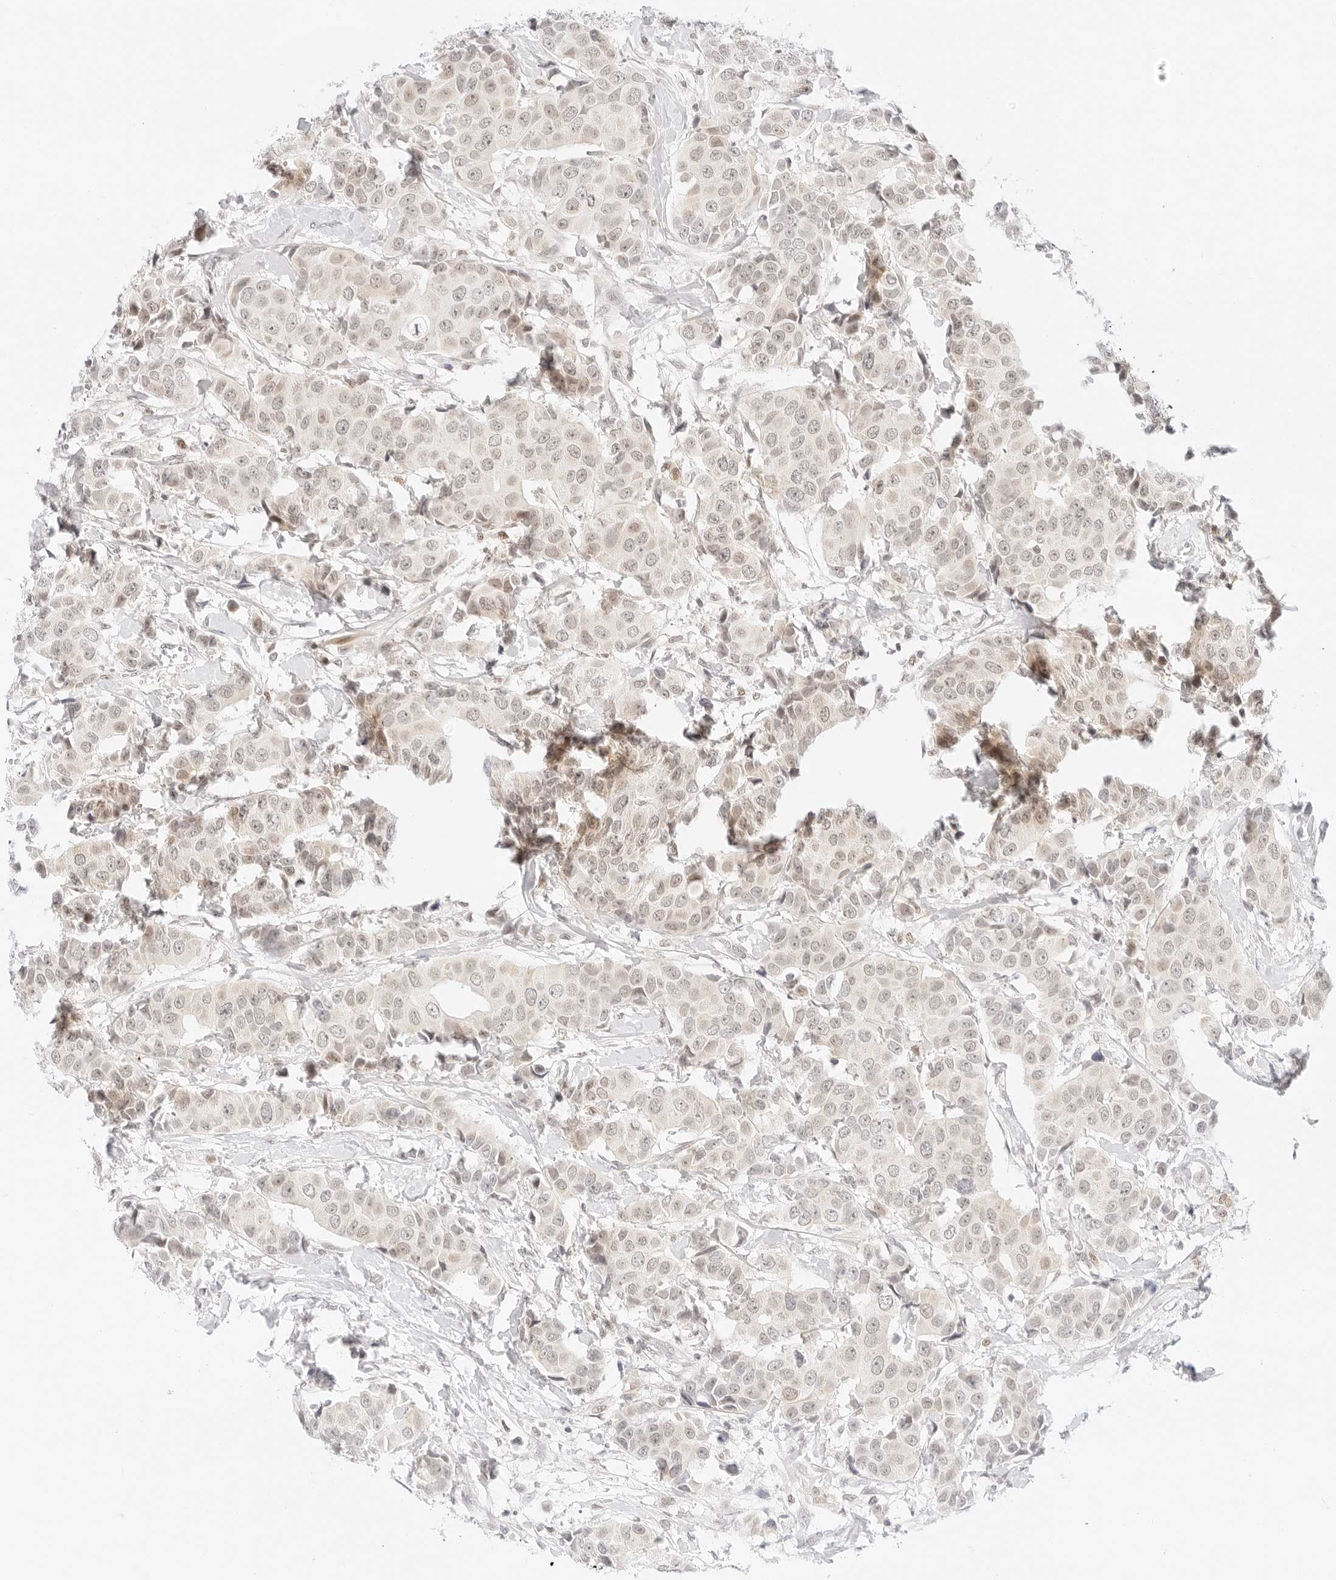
{"staining": {"intensity": "weak", "quantity": "<25%", "location": "nuclear"}, "tissue": "breast cancer", "cell_type": "Tumor cells", "image_type": "cancer", "snomed": [{"axis": "morphology", "description": "Normal tissue, NOS"}, {"axis": "morphology", "description": "Duct carcinoma"}, {"axis": "topography", "description": "Breast"}], "caption": "DAB immunohistochemical staining of infiltrating ductal carcinoma (breast) demonstrates no significant staining in tumor cells.", "gene": "POLR3C", "patient": {"sex": "female", "age": 39}}